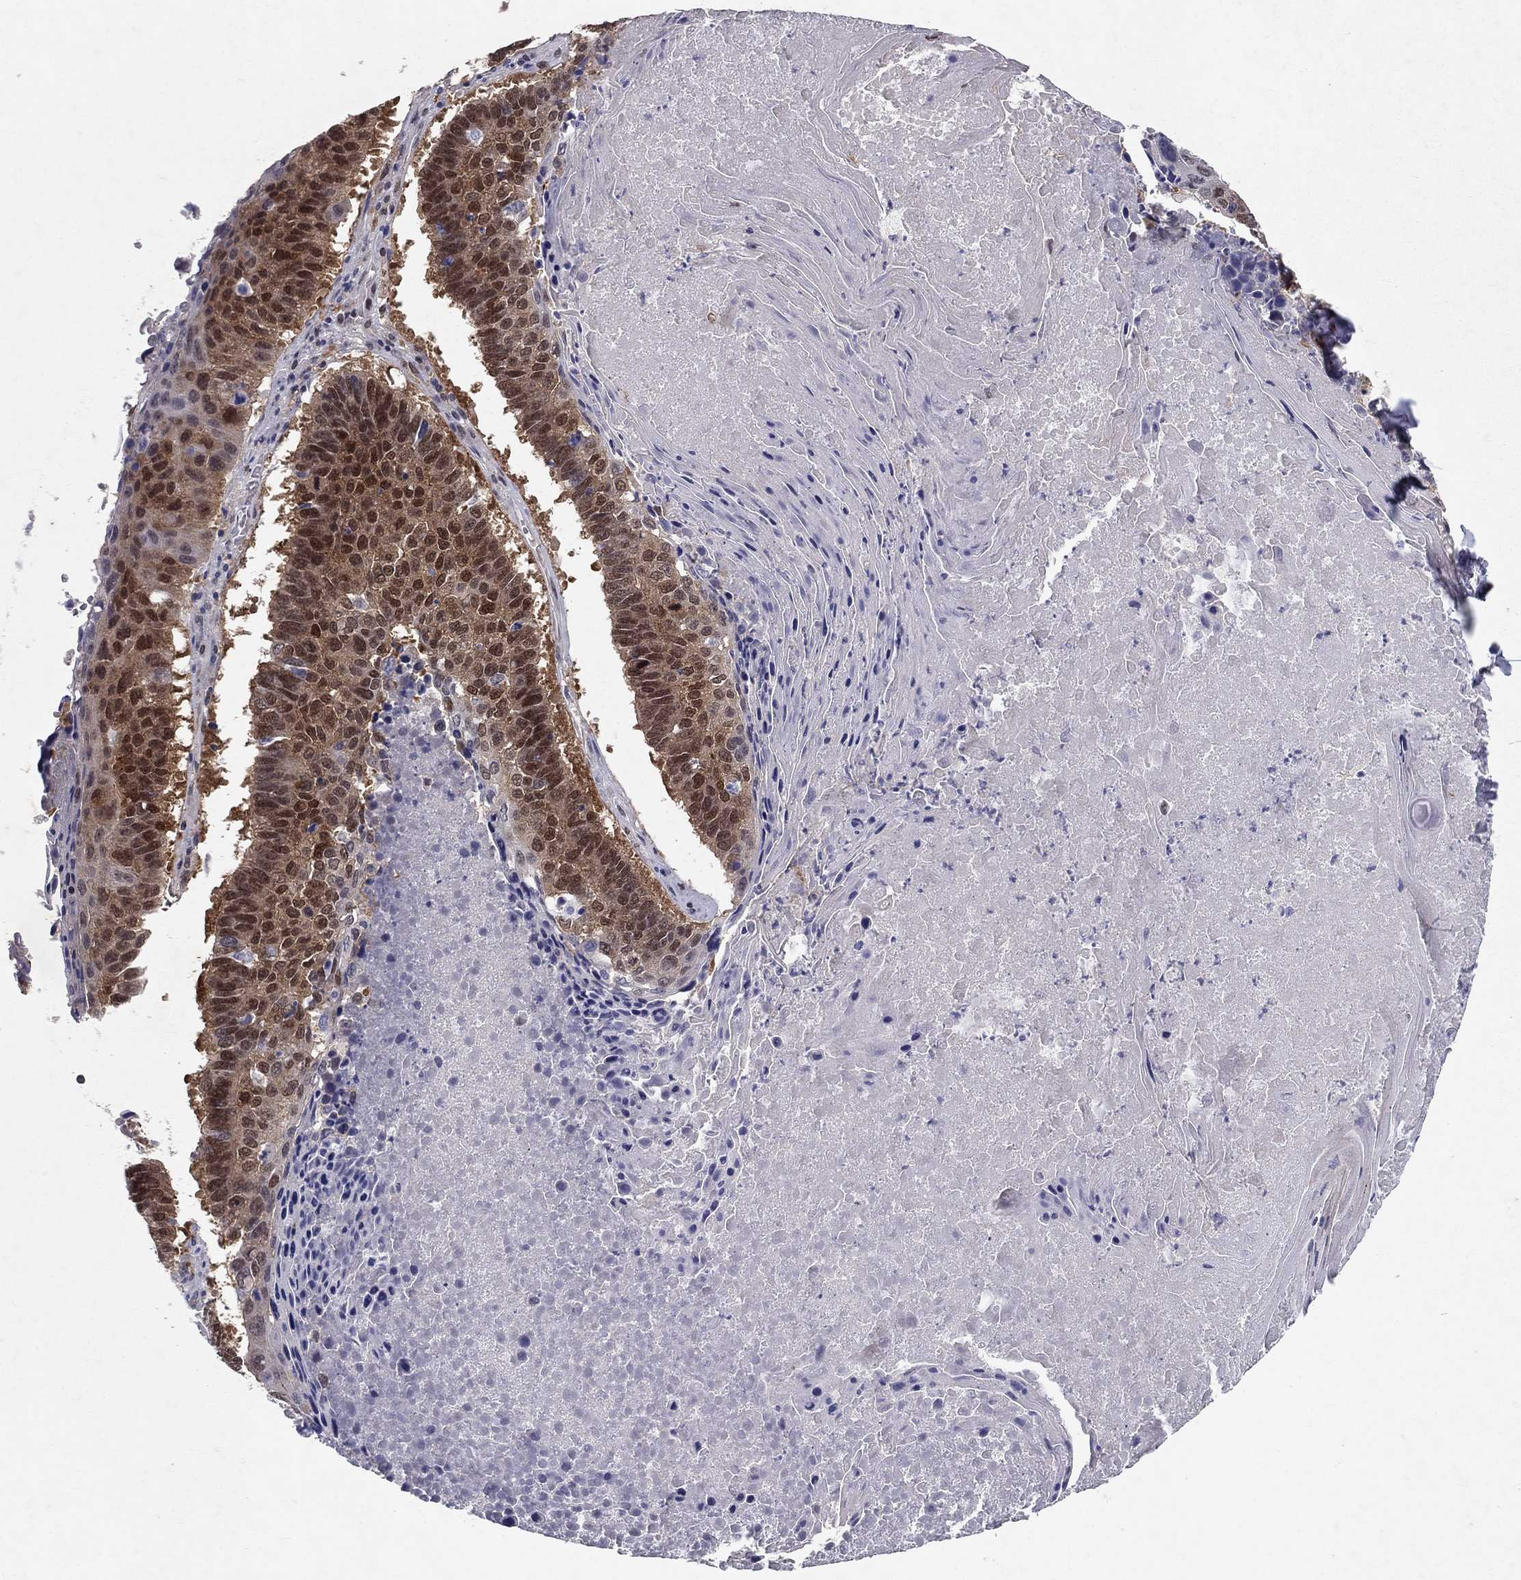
{"staining": {"intensity": "moderate", "quantity": ">75%", "location": "nuclear"}, "tissue": "lung cancer", "cell_type": "Tumor cells", "image_type": "cancer", "snomed": [{"axis": "morphology", "description": "Squamous cell carcinoma, NOS"}, {"axis": "topography", "description": "Lung"}], "caption": "Immunohistochemical staining of lung cancer (squamous cell carcinoma) reveals medium levels of moderate nuclear expression in about >75% of tumor cells.", "gene": "CRTC1", "patient": {"sex": "male", "age": 73}}